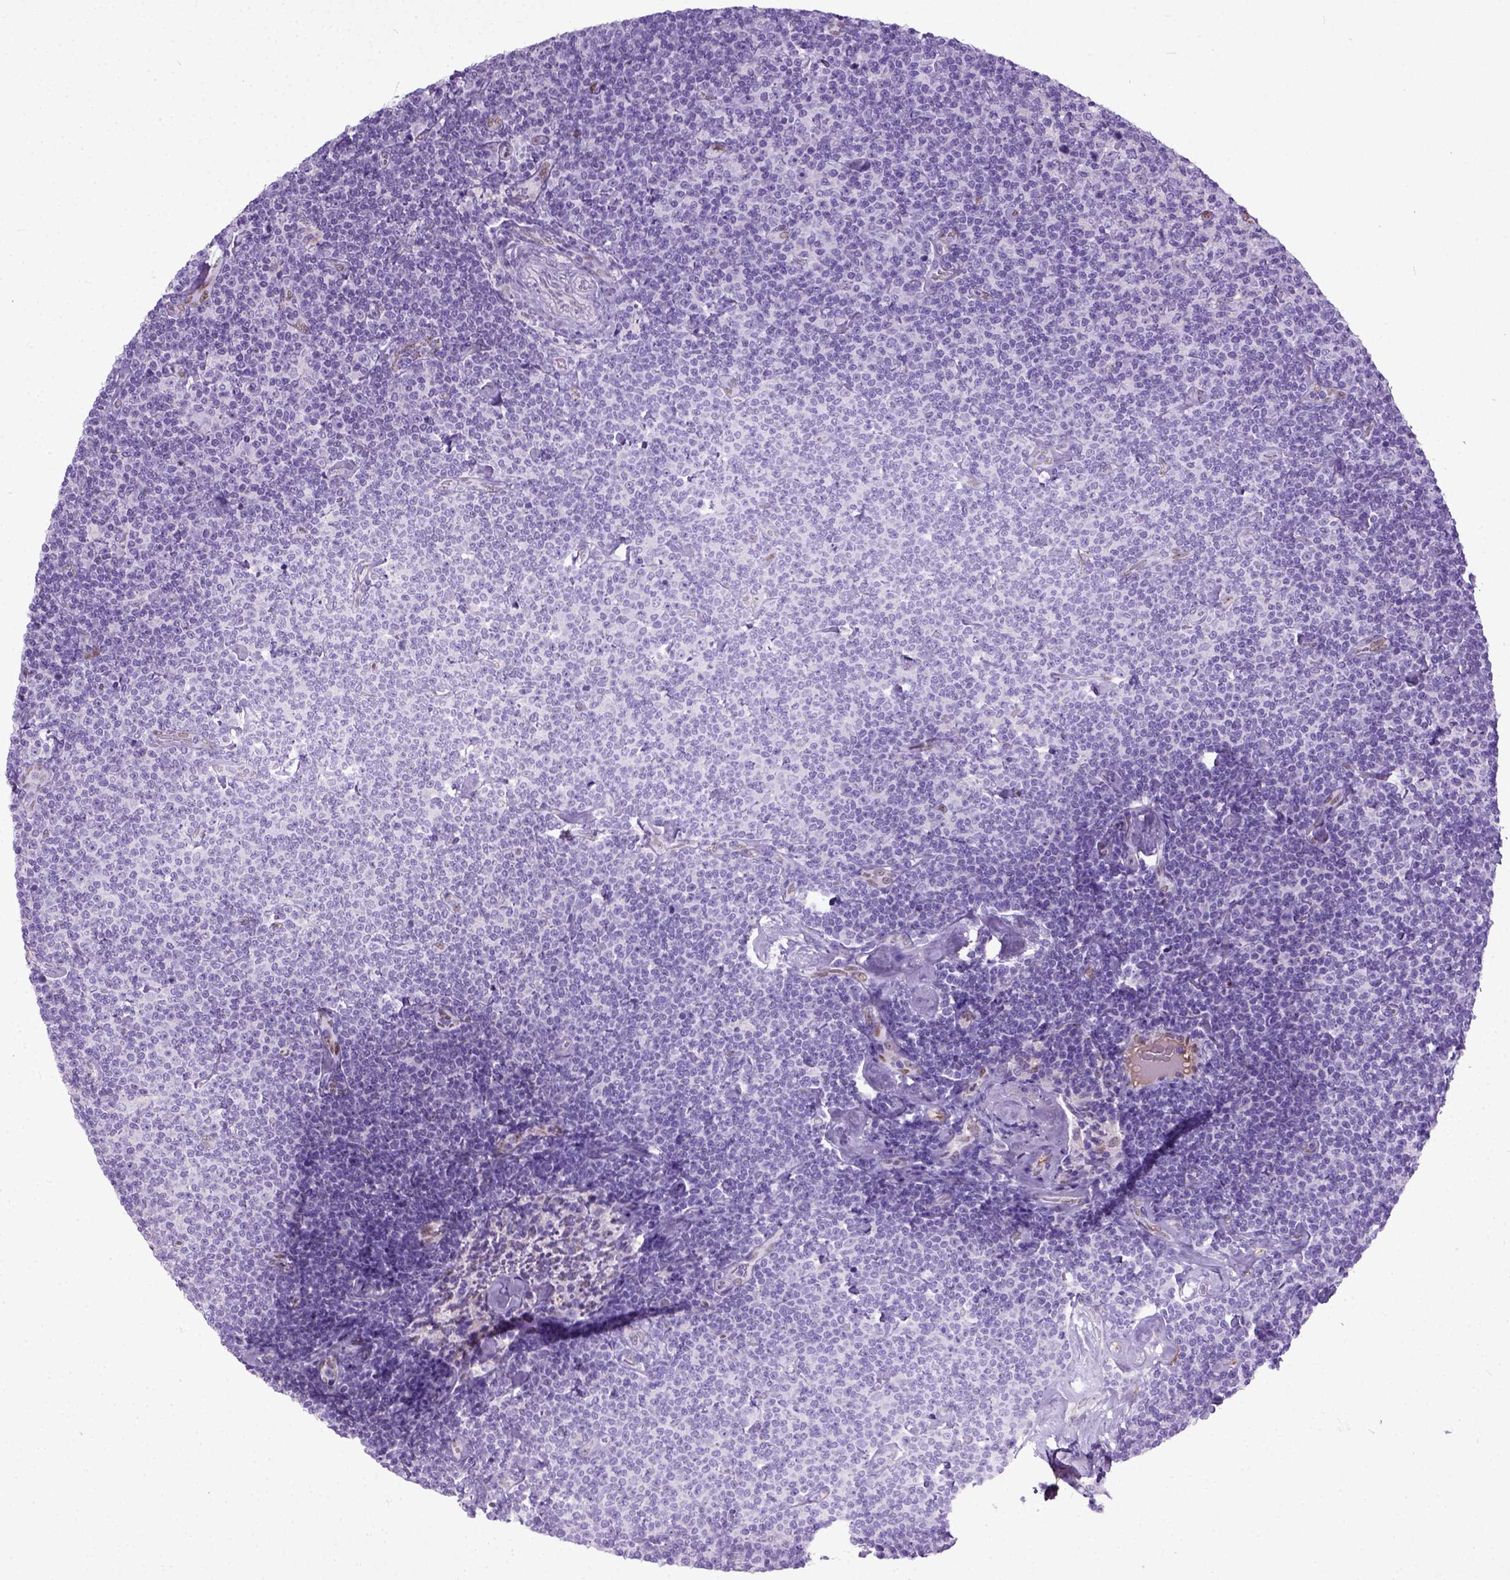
{"staining": {"intensity": "negative", "quantity": "none", "location": "none"}, "tissue": "lymphoma", "cell_type": "Tumor cells", "image_type": "cancer", "snomed": [{"axis": "morphology", "description": "Malignant lymphoma, non-Hodgkin's type, Low grade"}, {"axis": "topography", "description": "Lymph node"}], "caption": "The micrograph exhibits no staining of tumor cells in lymphoma.", "gene": "ADAMTS8", "patient": {"sex": "male", "age": 81}}